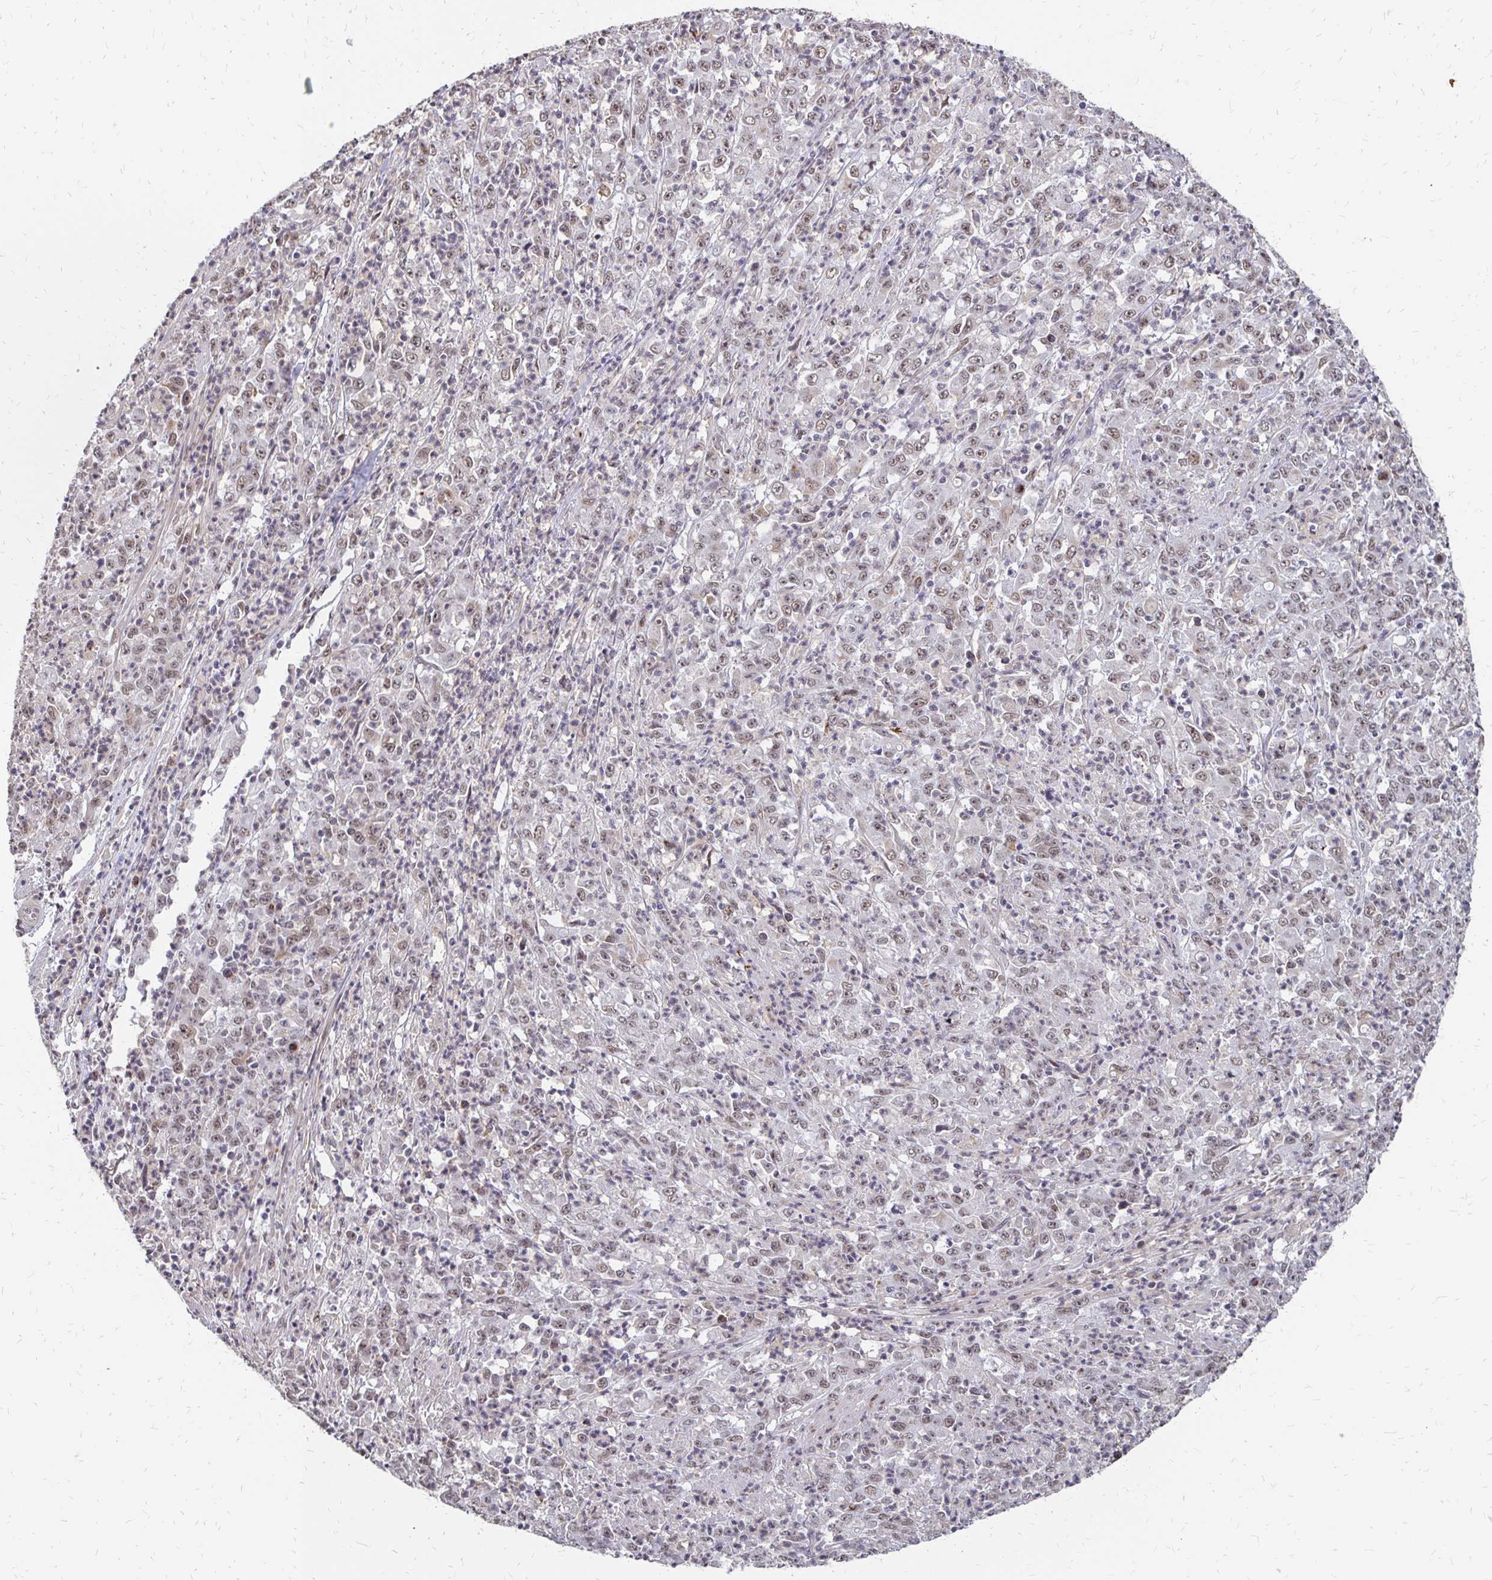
{"staining": {"intensity": "weak", "quantity": "25%-75%", "location": "nuclear"}, "tissue": "stomach cancer", "cell_type": "Tumor cells", "image_type": "cancer", "snomed": [{"axis": "morphology", "description": "Adenocarcinoma, NOS"}, {"axis": "topography", "description": "Stomach, lower"}], "caption": "Weak nuclear expression for a protein is present in about 25%-75% of tumor cells of adenocarcinoma (stomach) using immunohistochemistry.", "gene": "CLASRP", "patient": {"sex": "female", "age": 71}}